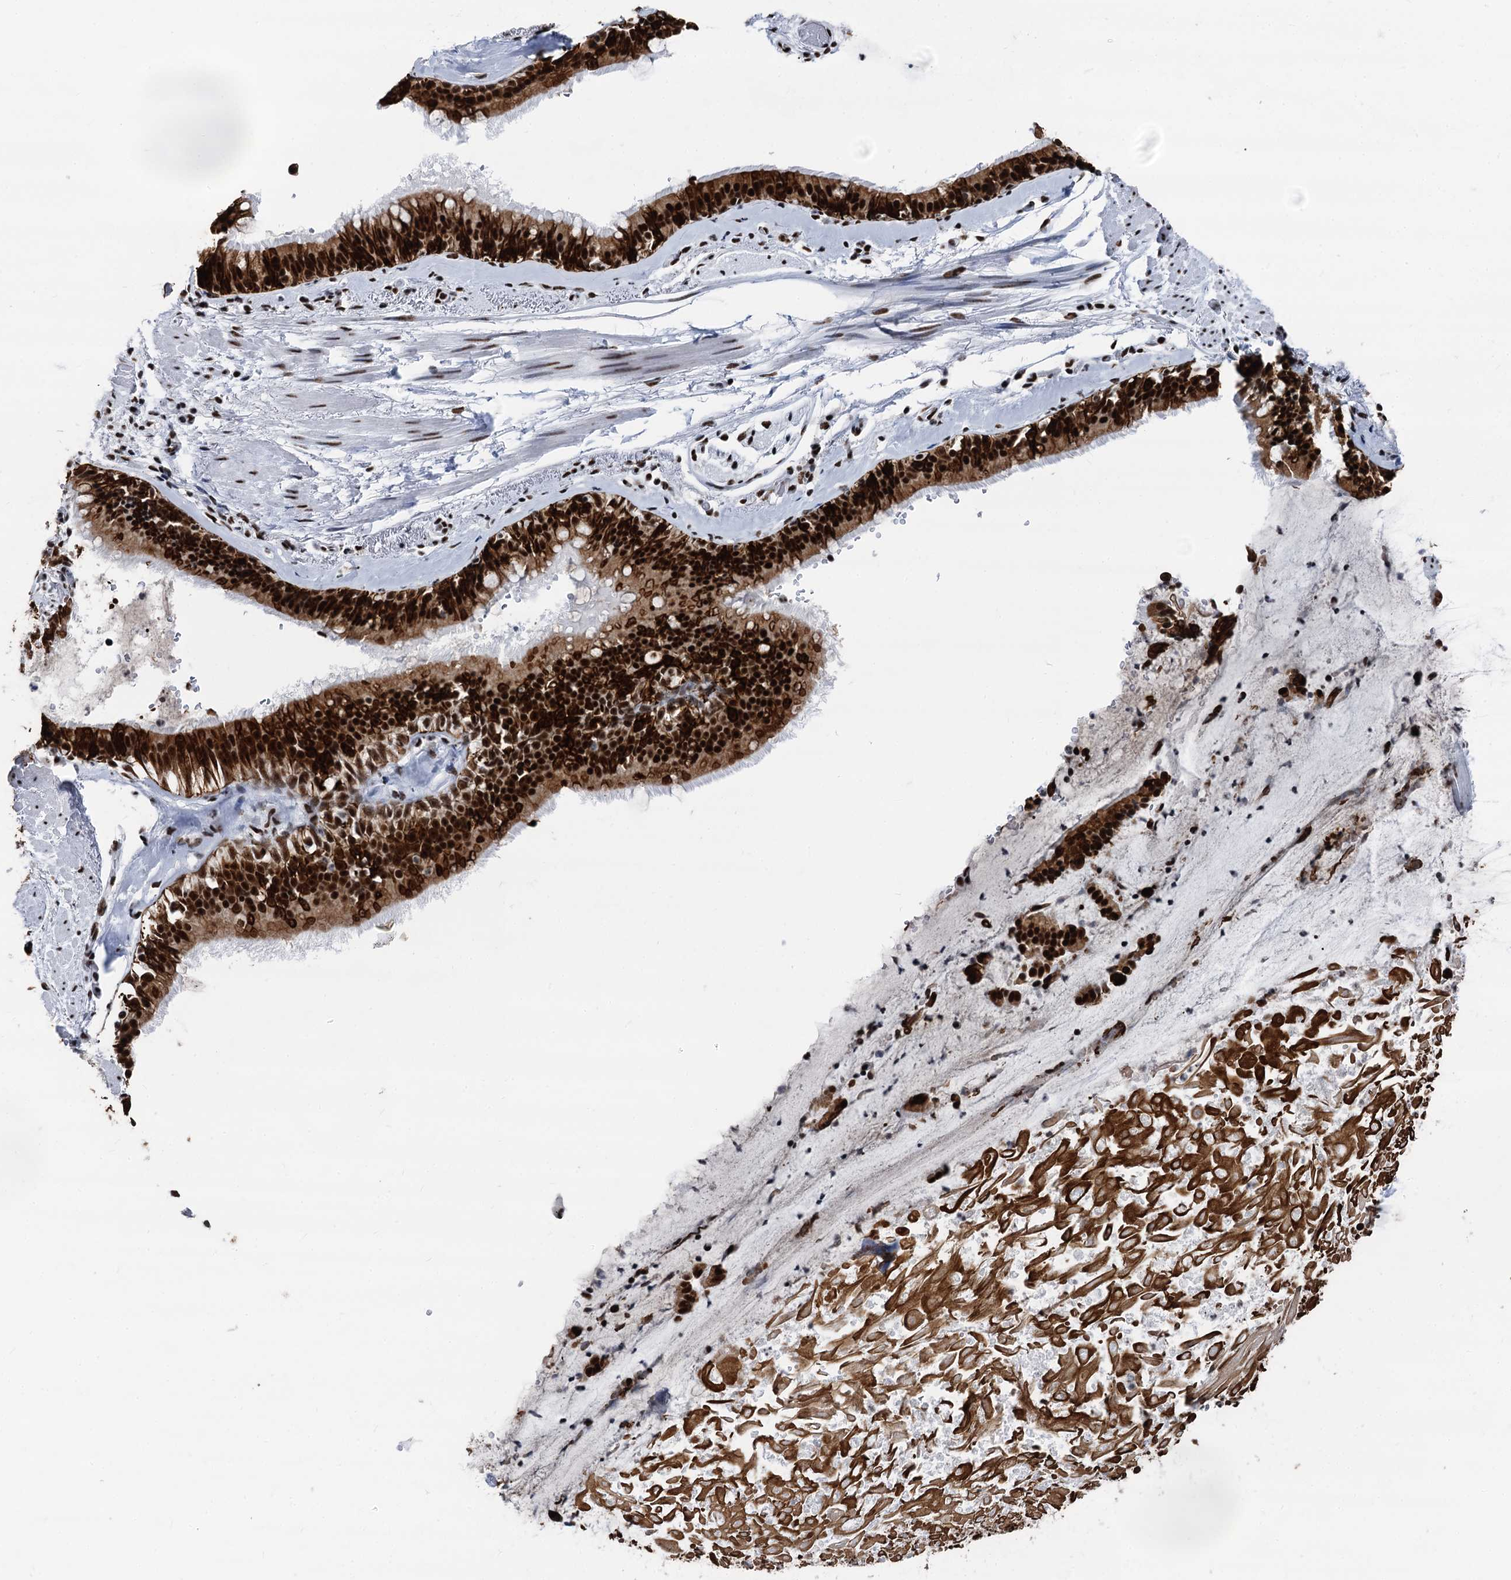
{"staining": {"intensity": "moderate", "quantity": ">75%", "location": "nuclear"}, "tissue": "adipose tissue", "cell_type": "Adipocytes", "image_type": "normal", "snomed": [{"axis": "morphology", "description": "Normal tissue, NOS"}, {"axis": "topography", "description": "Lymph node"}, {"axis": "topography", "description": "Cartilage tissue"}, {"axis": "topography", "description": "Bronchus"}], "caption": "Adipocytes exhibit medium levels of moderate nuclear positivity in approximately >75% of cells in unremarkable adipose tissue. (DAB IHC, brown staining for protein, blue staining for nuclei).", "gene": "DDX23", "patient": {"sex": "male", "age": 63}}